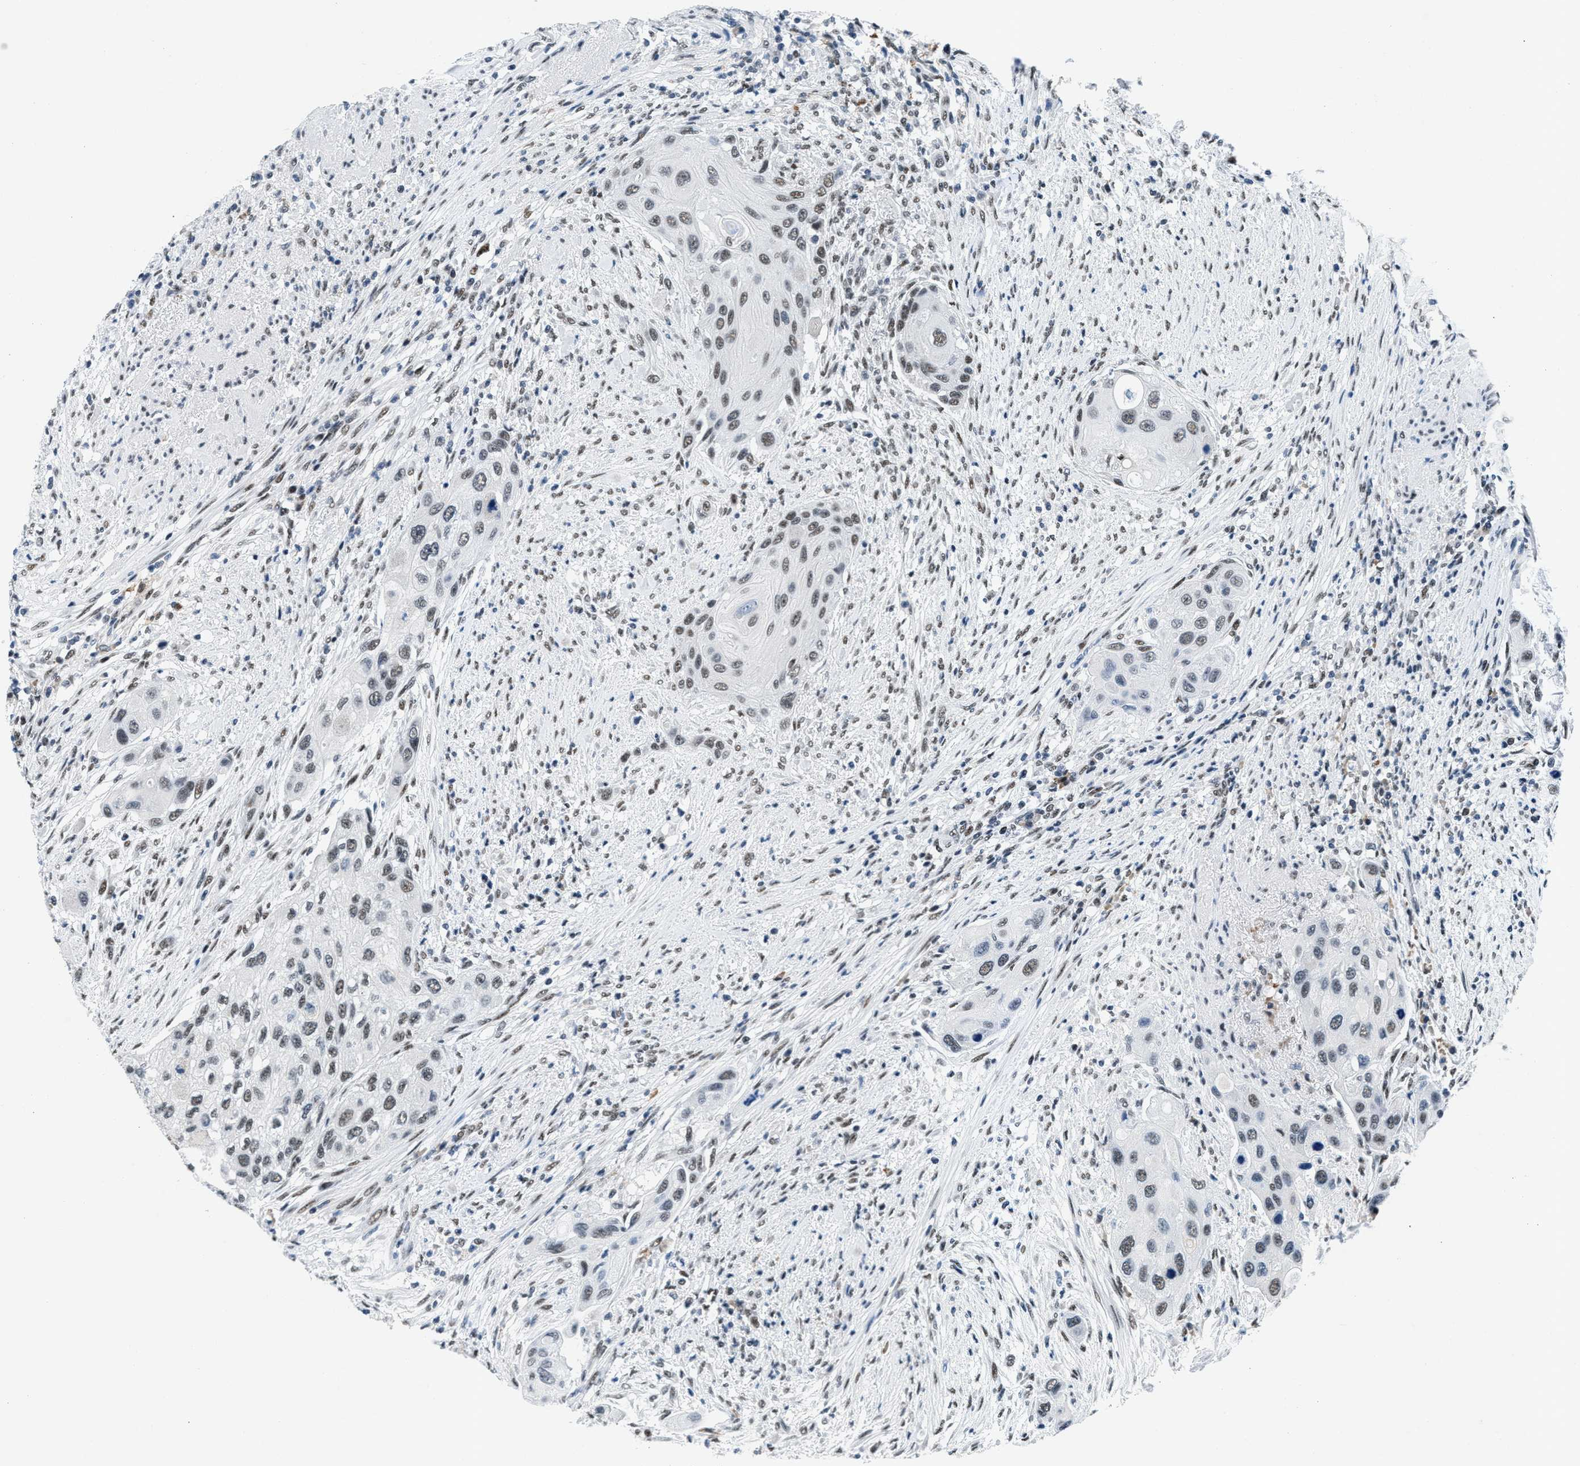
{"staining": {"intensity": "weak", "quantity": "25%-75%", "location": "nuclear"}, "tissue": "urothelial cancer", "cell_type": "Tumor cells", "image_type": "cancer", "snomed": [{"axis": "morphology", "description": "Urothelial carcinoma, High grade"}, {"axis": "topography", "description": "Urinary bladder"}], "caption": "Urothelial cancer was stained to show a protein in brown. There is low levels of weak nuclear positivity in about 25%-75% of tumor cells.", "gene": "ATF2", "patient": {"sex": "female", "age": 56}}